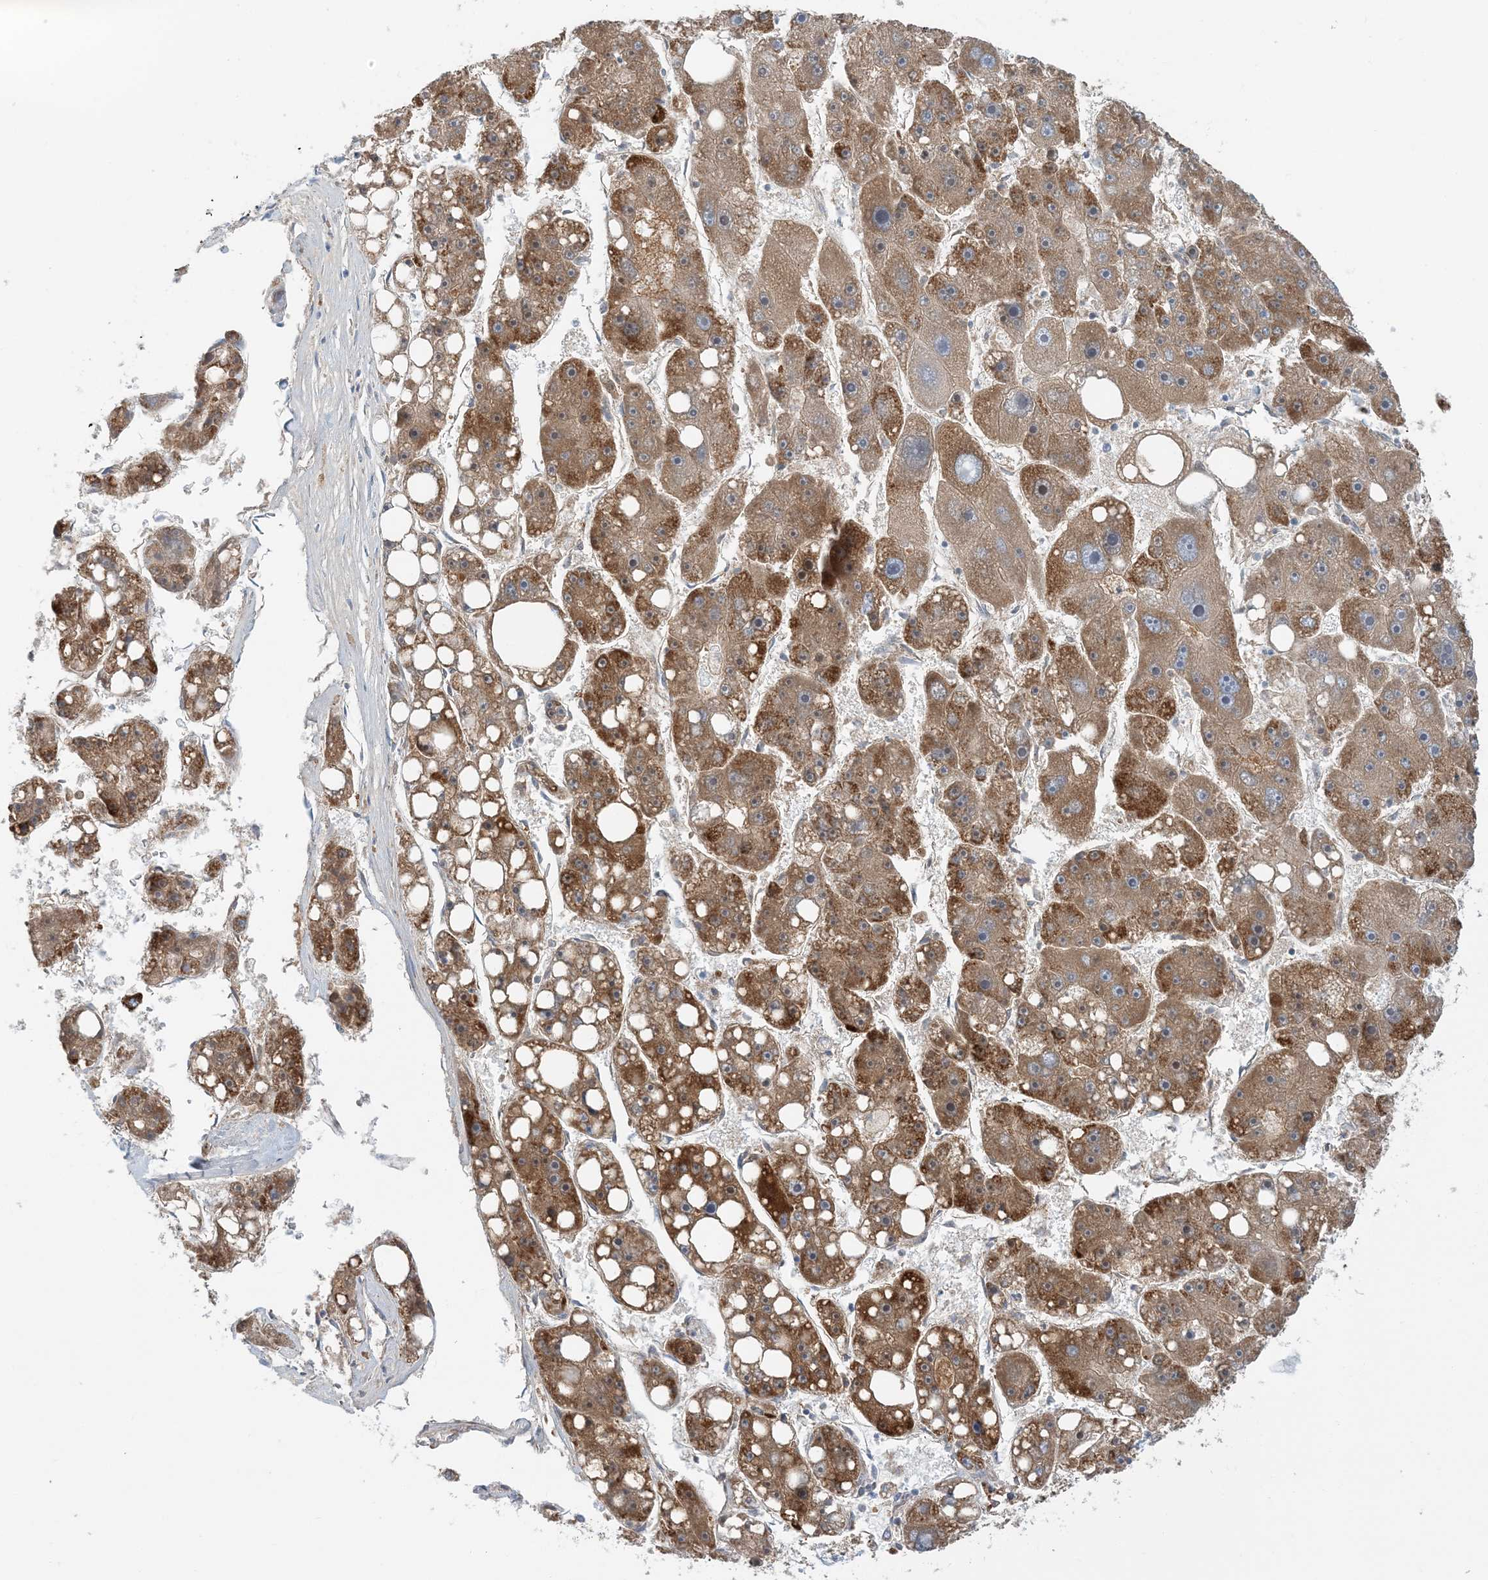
{"staining": {"intensity": "strong", "quantity": ">75%", "location": "cytoplasmic/membranous"}, "tissue": "liver cancer", "cell_type": "Tumor cells", "image_type": "cancer", "snomed": [{"axis": "morphology", "description": "Carcinoma, Hepatocellular, NOS"}, {"axis": "topography", "description": "Liver"}], "caption": "Hepatocellular carcinoma (liver) was stained to show a protein in brown. There is high levels of strong cytoplasmic/membranous positivity in about >75% of tumor cells. (IHC, brightfield microscopy, high magnification).", "gene": "BDH1", "patient": {"sex": "female", "age": 61}}